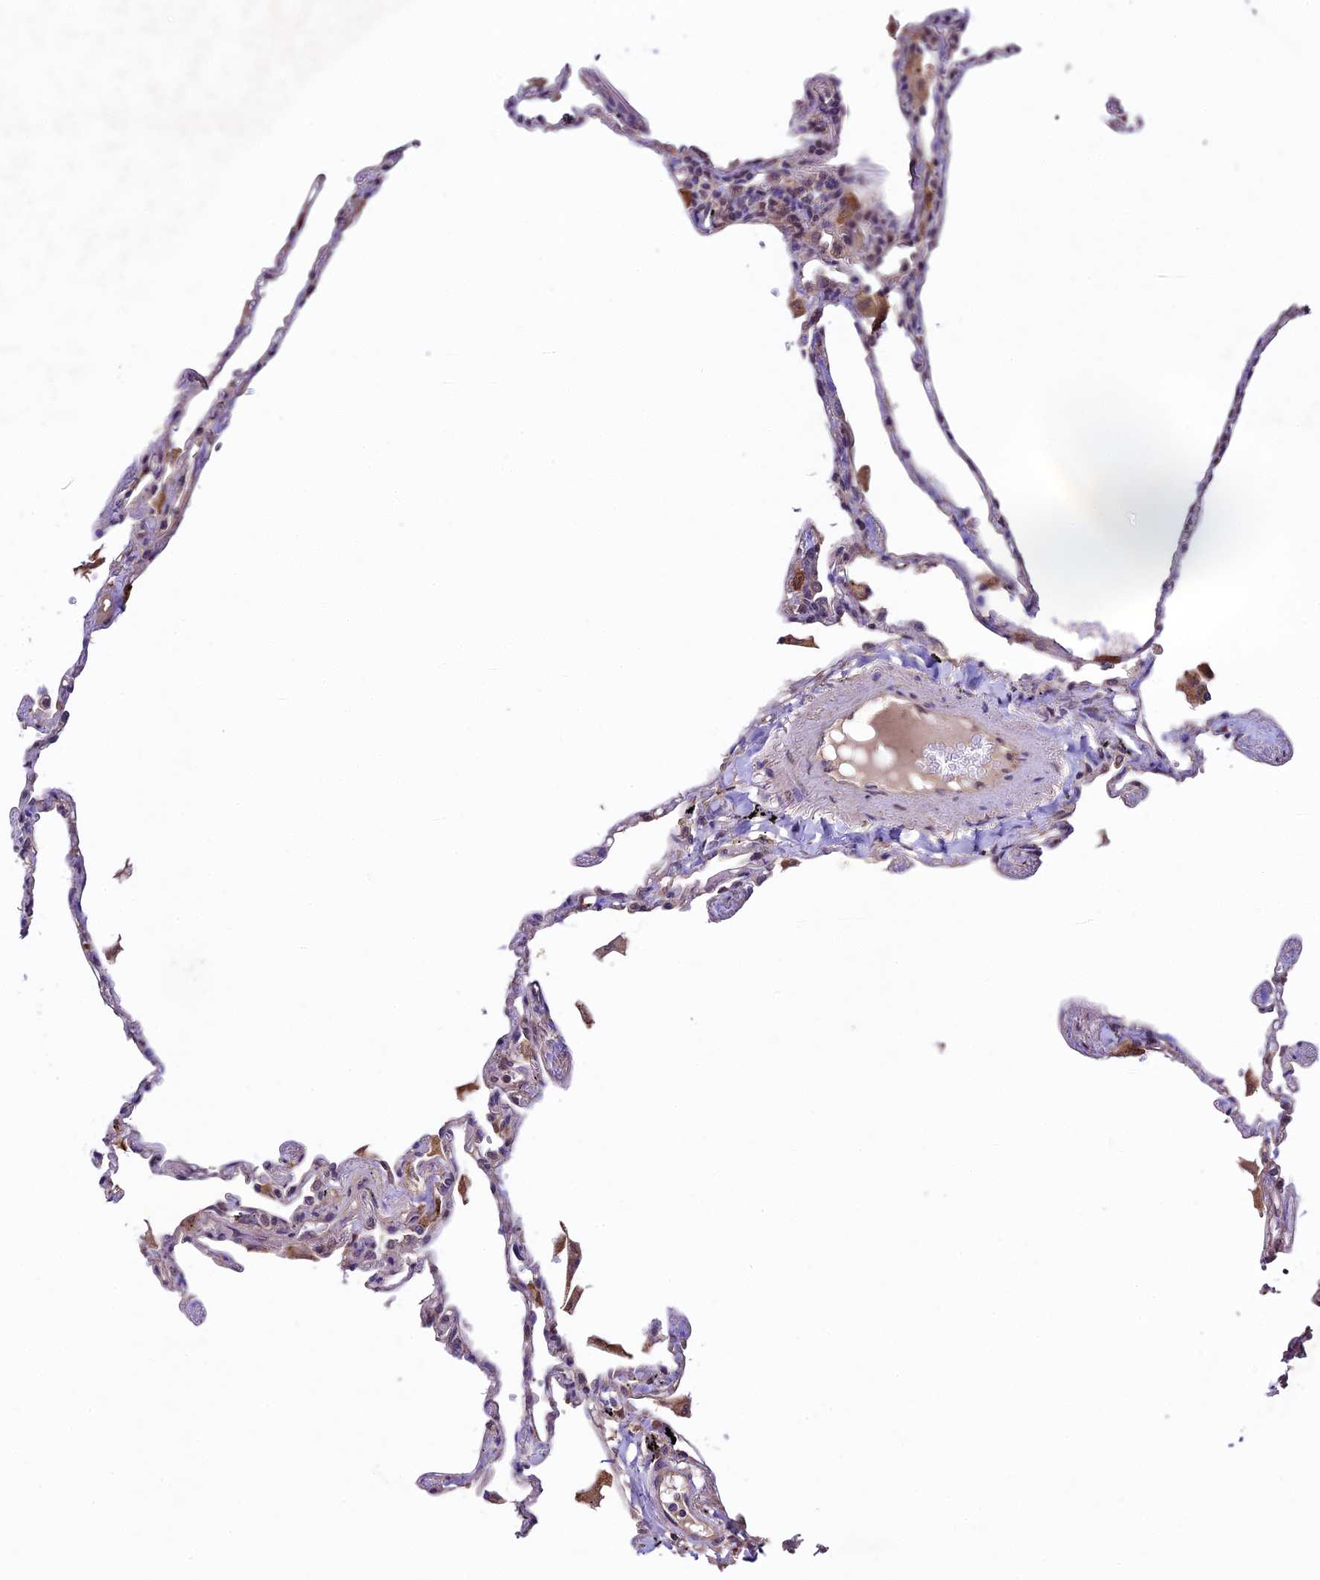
{"staining": {"intensity": "weak", "quantity": "<25%", "location": "cytoplasmic/membranous"}, "tissue": "lung", "cell_type": "Alveolar cells", "image_type": "normal", "snomed": [{"axis": "morphology", "description": "Normal tissue, NOS"}, {"axis": "topography", "description": "Lung"}], "caption": "DAB (3,3'-diaminobenzidine) immunohistochemical staining of unremarkable lung shows no significant expression in alveolar cells.", "gene": "SBNO2", "patient": {"sex": "female", "age": 67}}